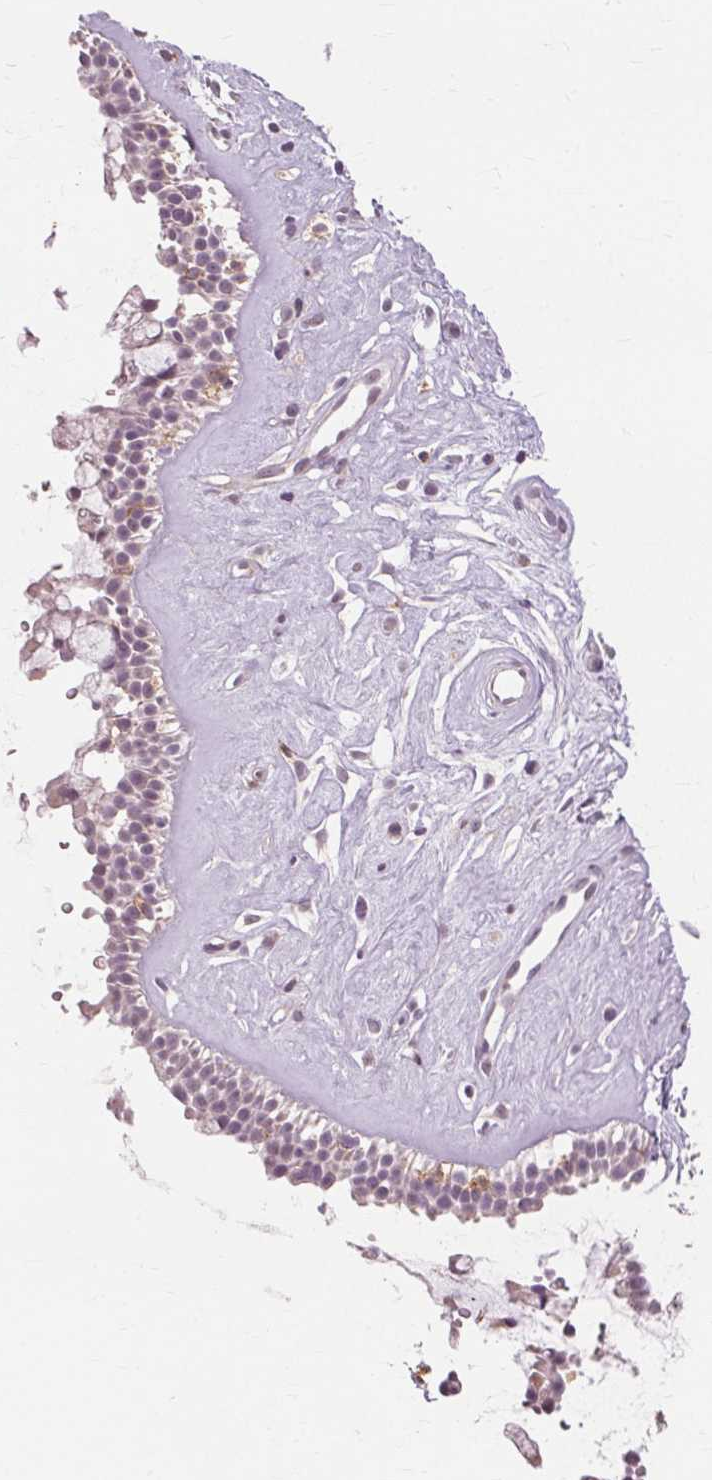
{"staining": {"intensity": "weak", "quantity": "25%-75%", "location": "cytoplasmic/membranous"}, "tissue": "nasopharynx", "cell_type": "Respiratory epithelial cells", "image_type": "normal", "snomed": [{"axis": "morphology", "description": "Normal tissue, NOS"}, {"axis": "topography", "description": "Nasopharynx"}], "caption": "Respiratory epithelial cells demonstrate weak cytoplasmic/membranous staining in about 25%-75% of cells in benign nasopharynx.", "gene": "SIGLEC6", "patient": {"sex": "male", "age": 32}}